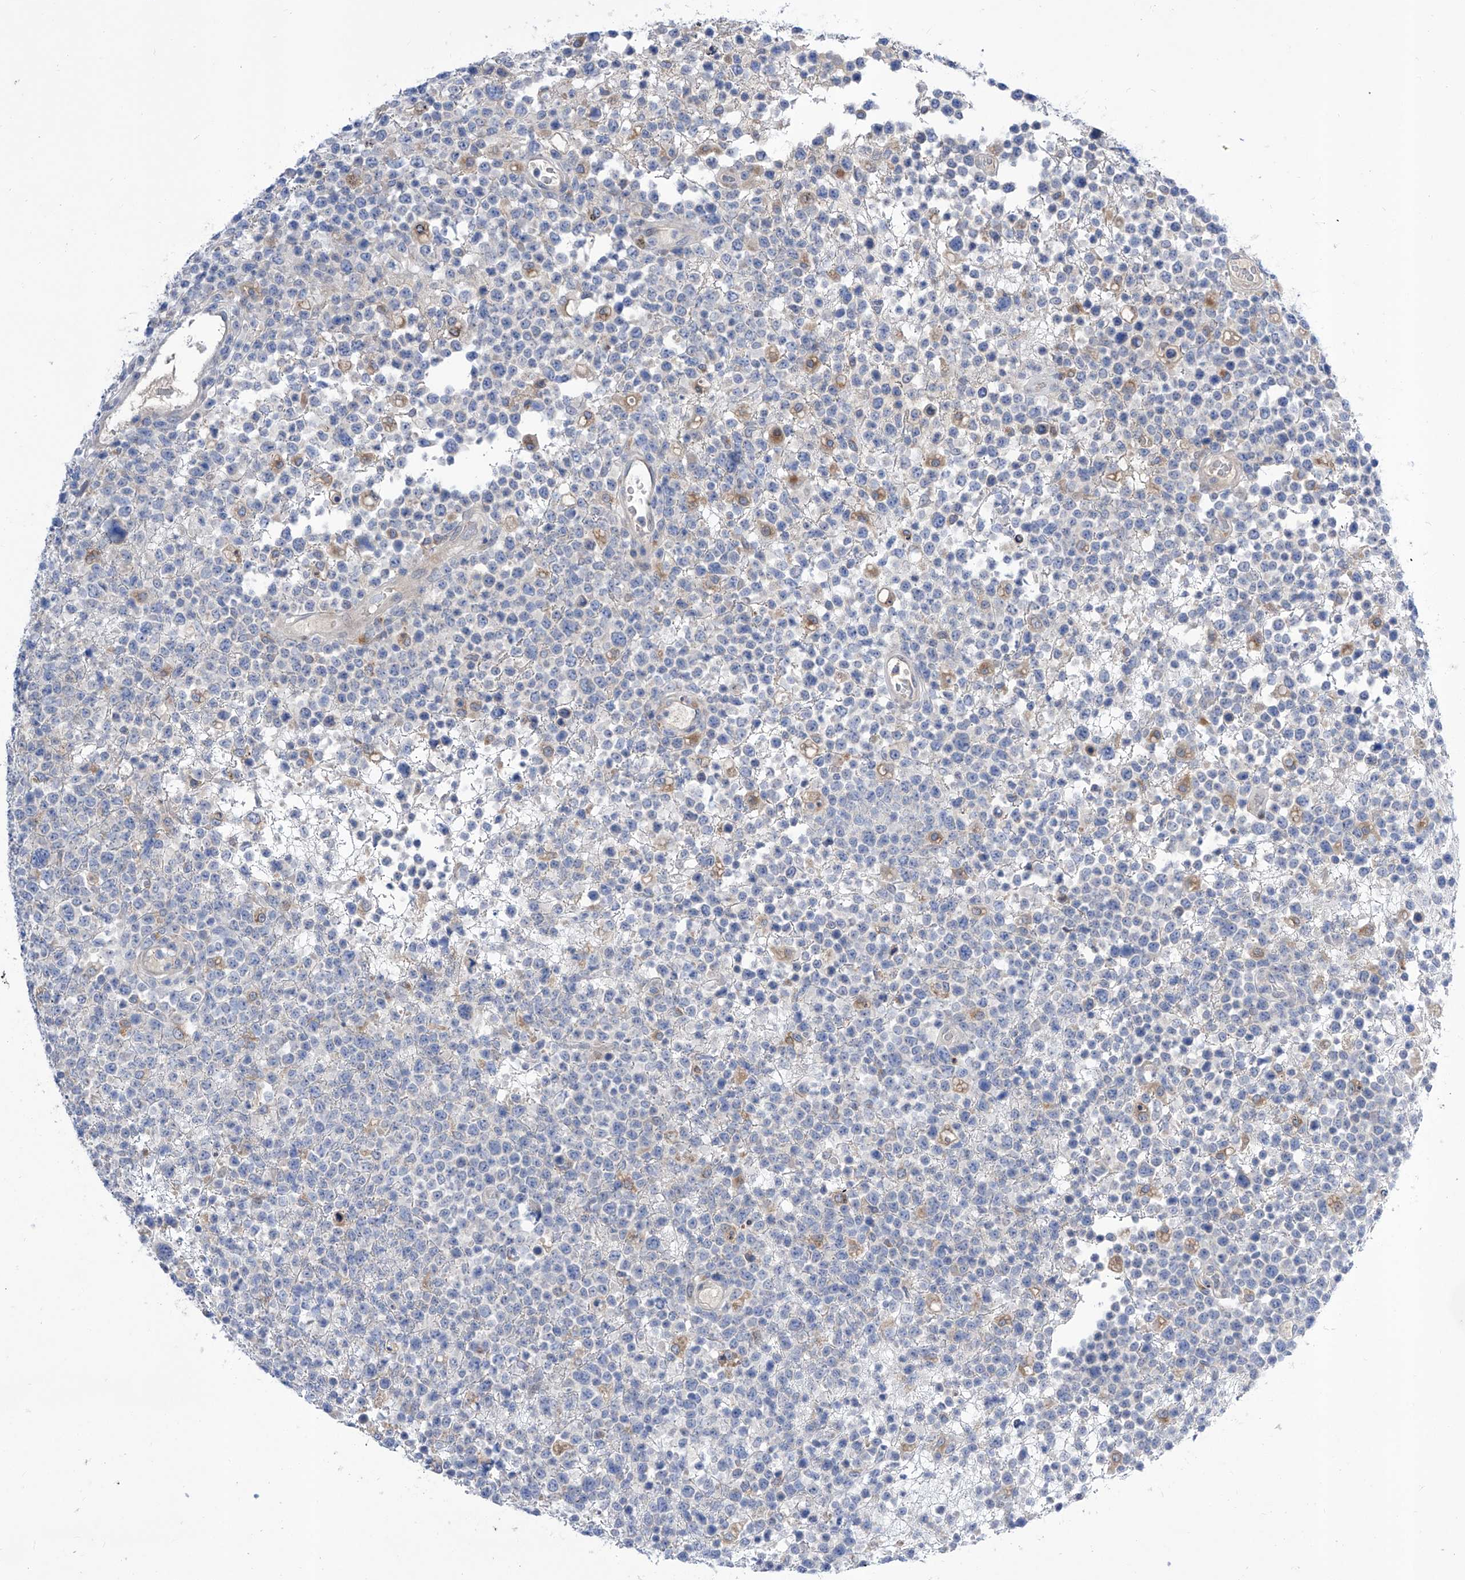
{"staining": {"intensity": "negative", "quantity": "none", "location": "none"}, "tissue": "lymphoma", "cell_type": "Tumor cells", "image_type": "cancer", "snomed": [{"axis": "morphology", "description": "Malignant lymphoma, non-Hodgkin's type, High grade"}, {"axis": "topography", "description": "Colon"}], "caption": "This is a image of IHC staining of malignant lymphoma, non-Hodgkin's type (high-grade), which shows no expression in tumor cells. (DAB (3,3'-diaminobenzidine) IHC visualized using brightfield microscopy, high magnification).", "gene": "SRBD1", "patient": {"sex": "female", "age": 53}}